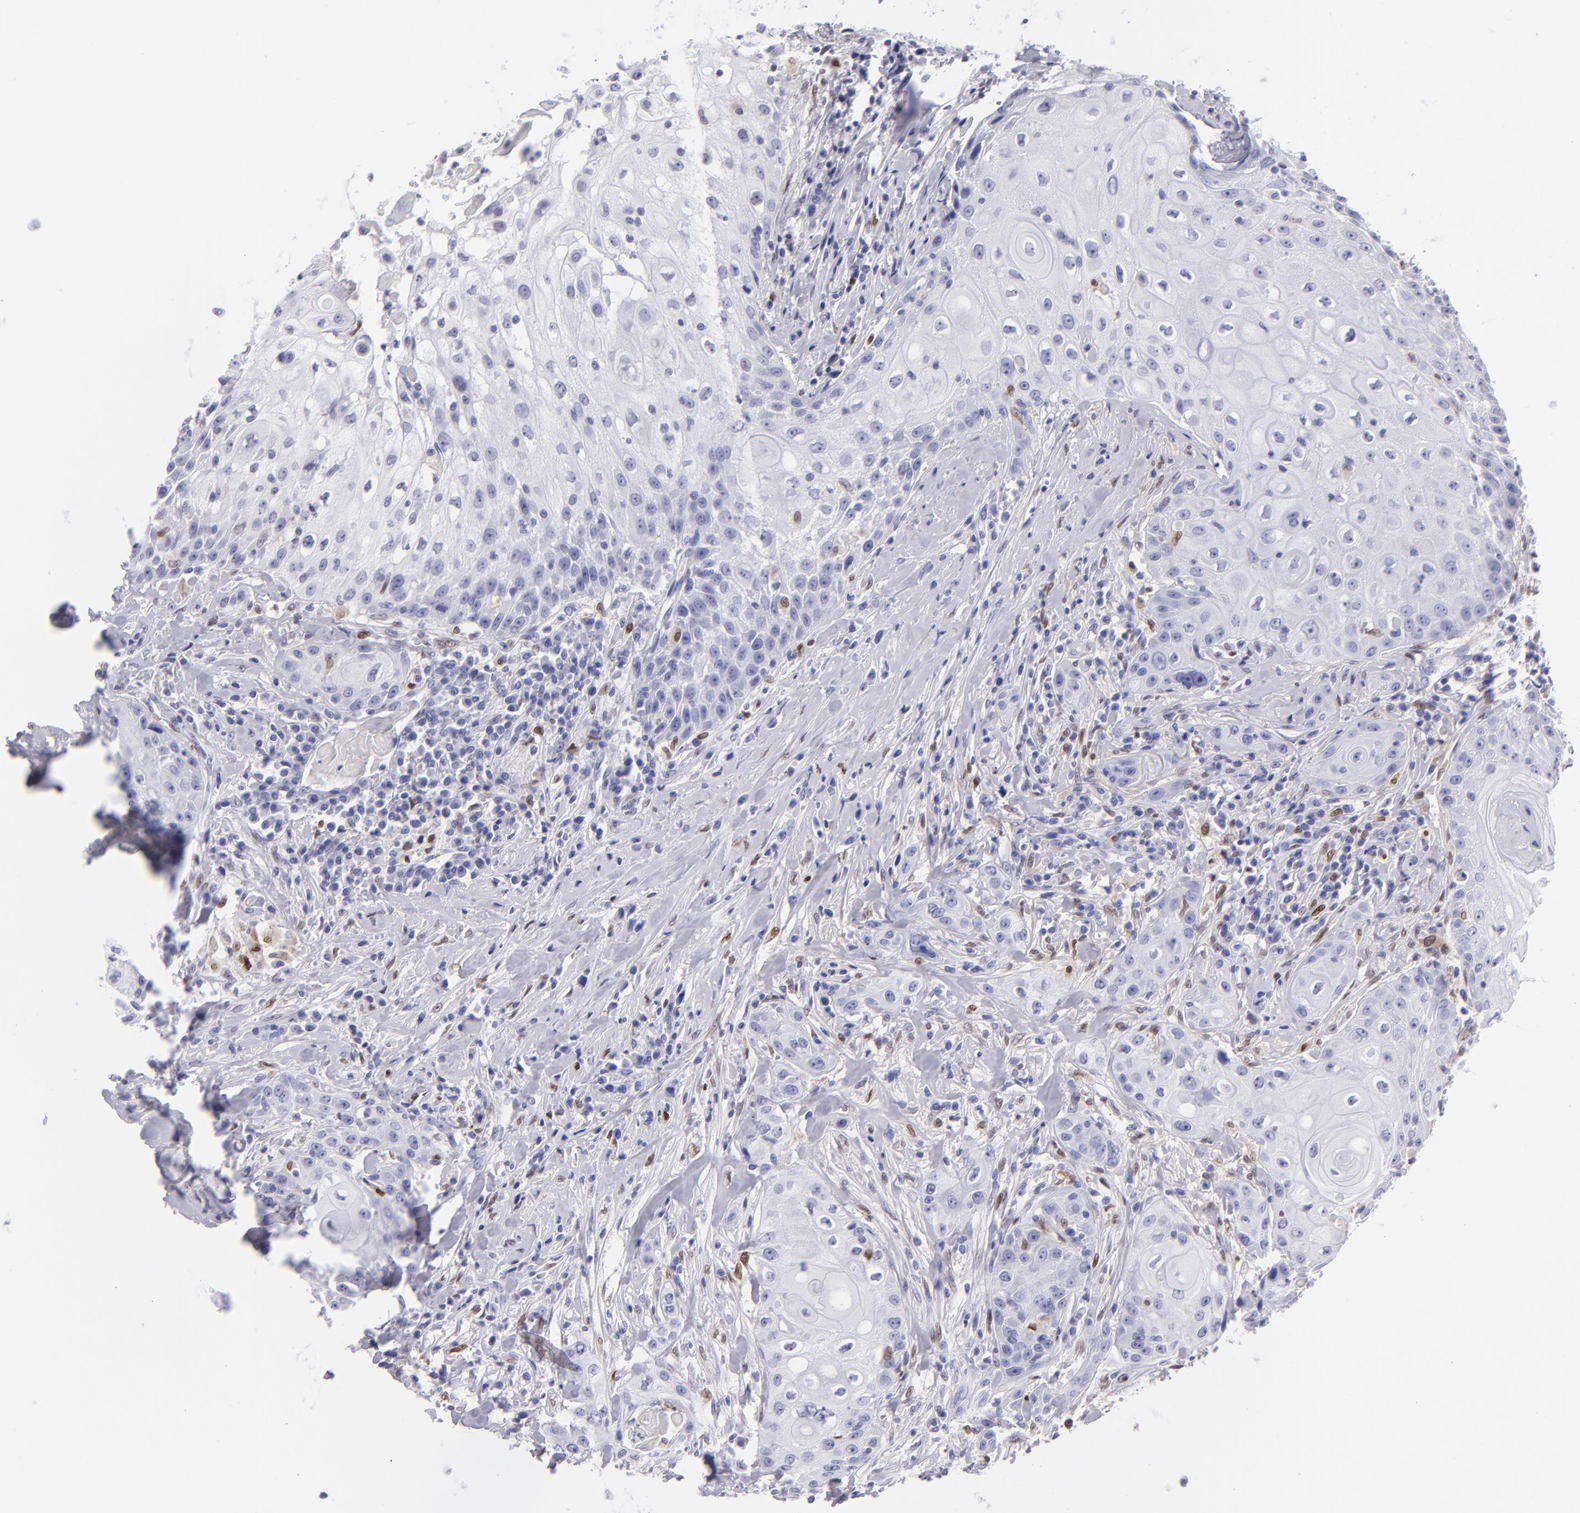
{"staining": {"intensity": "negative", "quantity": "none", "location": "none"}, "tissue": "head and neck cancer", "cell_type": "Tumor cells", "image_type": "cancer", "snomed": [{"axis": "morphology", "description": "Squamous cell carcinoma, NOS"}, {"axis": "topography", "description": "Oral tissue"}, {"axis": "topography", "description": "Head-Neck"}], "caption": "DAB immunohistochemical staining of human head and neck cancer (squamous cell carcinoma) demonstrates no significant positivity in tumor cells.", "gene": "MITF", "patient": {"sex": "female", "age": 82}}